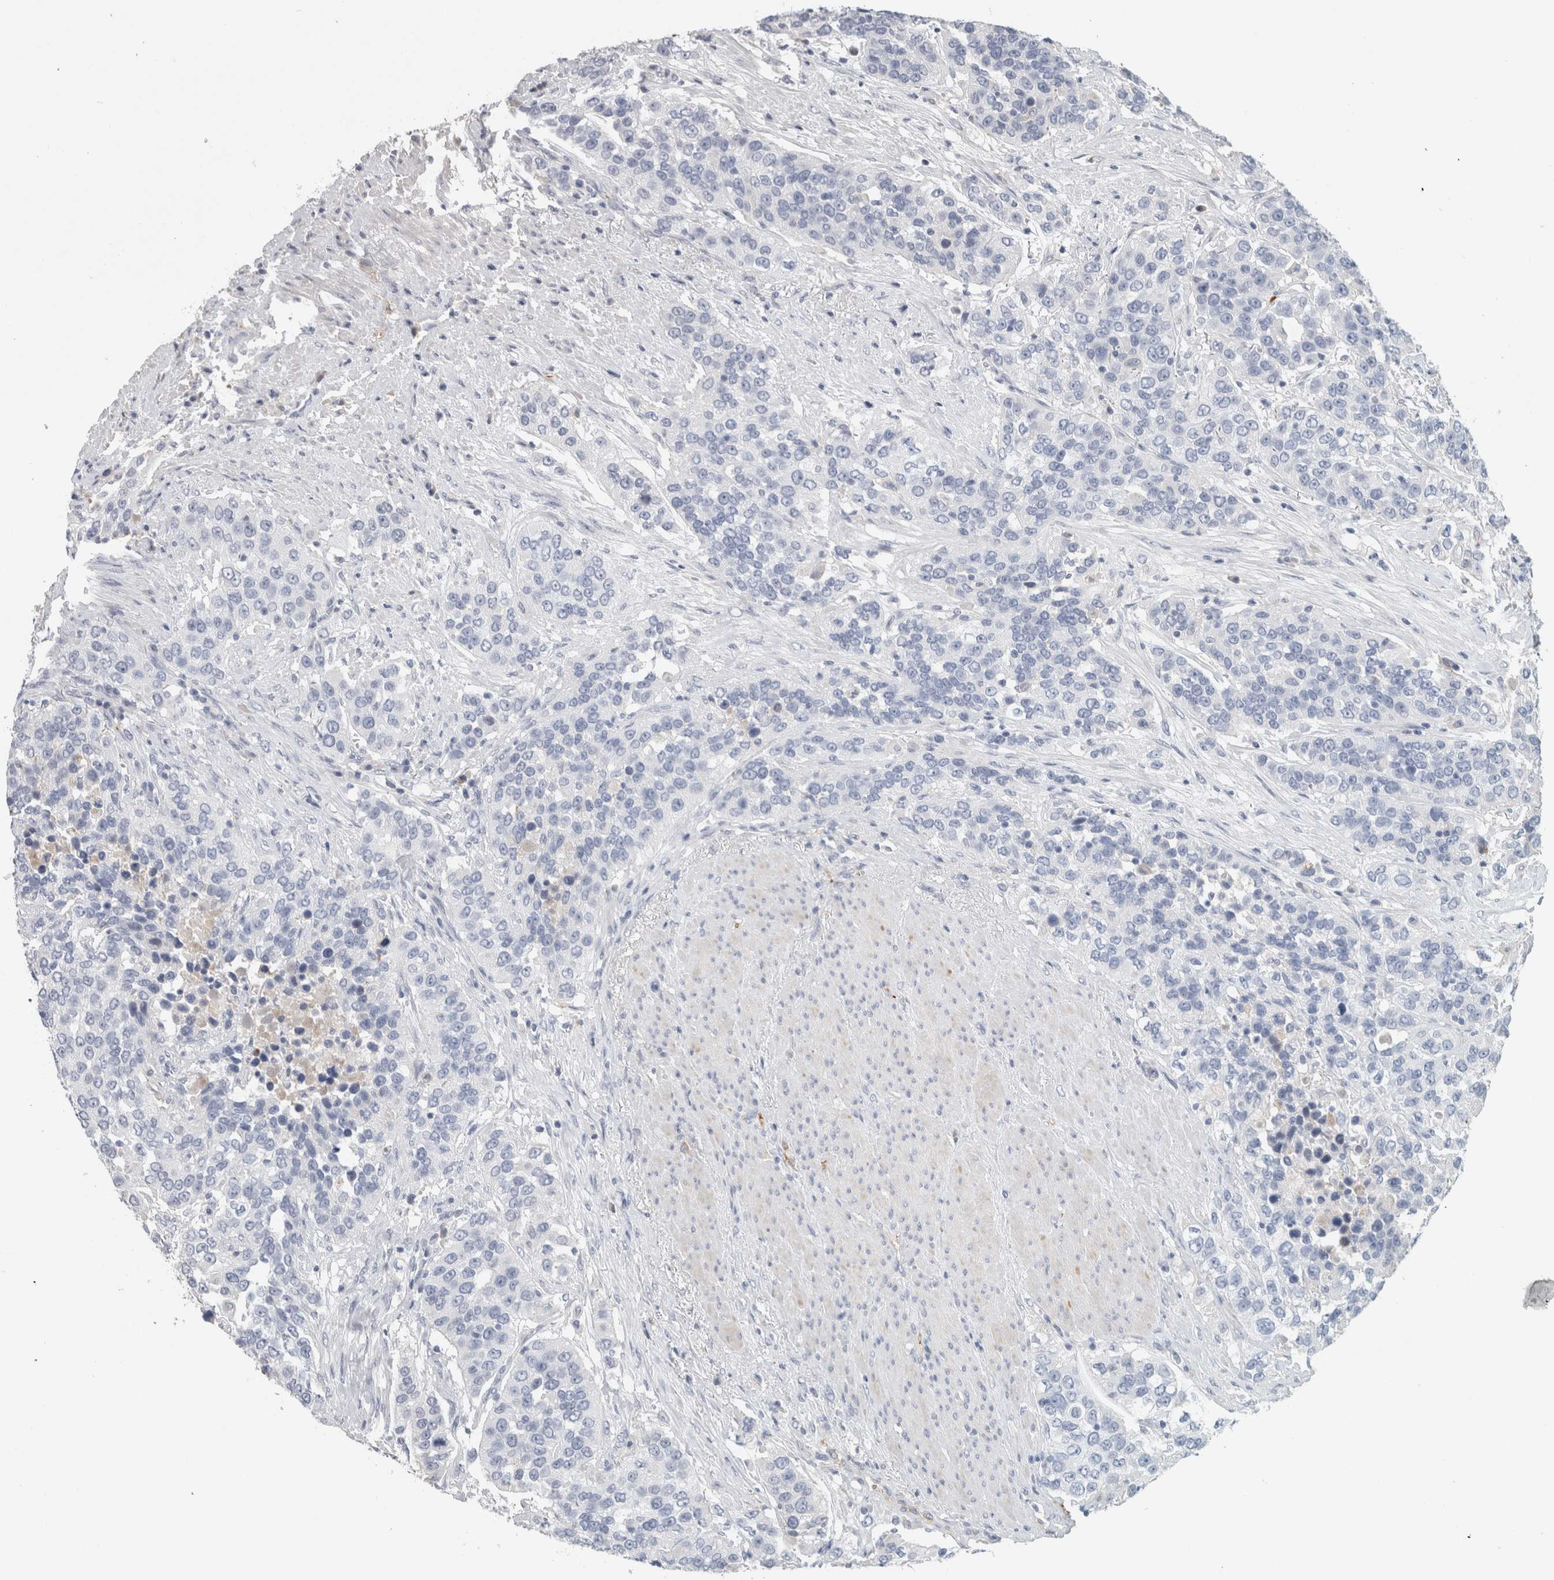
{"staining": {"intensity": "negative", "quantity": "none", "location": "none"}, "tissue": "urothelial cancer", "cell_type": "Tumor cells", "image_type": "cancer", "snomed": [{"axis": "morphology", "description": "Urothelial carcinoma, High grade"}, {"axis": "topography", "description": "Urinary bladder"}], "caption": "A high-resolution photomicrograph shows IHC staining of urothelial cancer, which demonstrates no significant expression in tumor cells.", "gene": "CD36", "patient": {"sex": "female", "age": 80}}